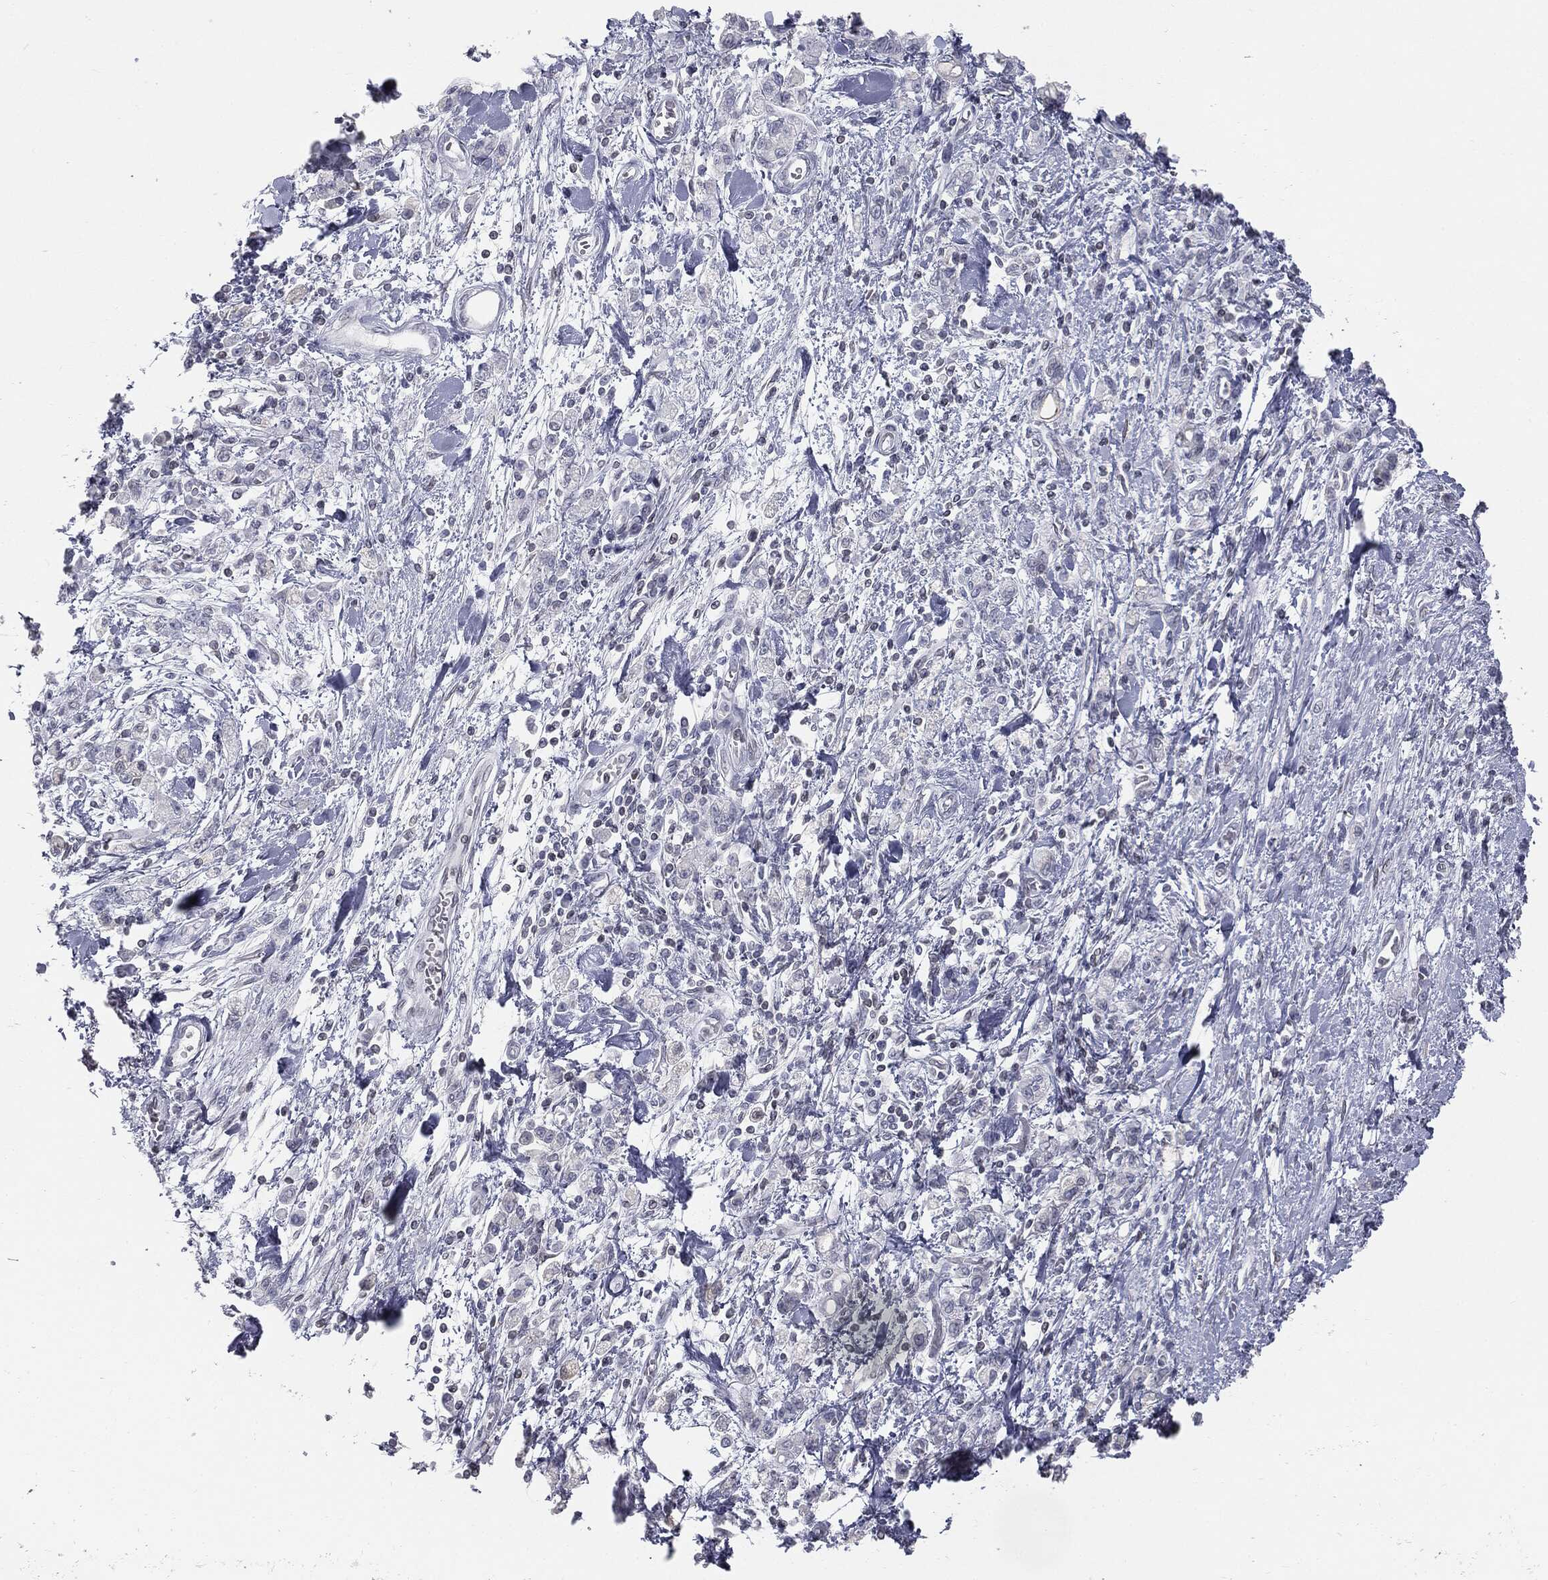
{"staining": {"intensity": "negative", "quantity": "none", "location": "none"}, "tissue": "stomach cancer", "cell_type": "Tumor cells", "image_type": "cancer", "snomed": [{"axis": "morphology", "description": "Adenocarcinoma, NOS"}, {"axis": "topography", "description": "Stomach"}], "caption": "A micrograph of human stomach cancer is negative for staining in tumor cells.", "gene": "ALDOB", "patient": {"sex": "male", "age": 77}}